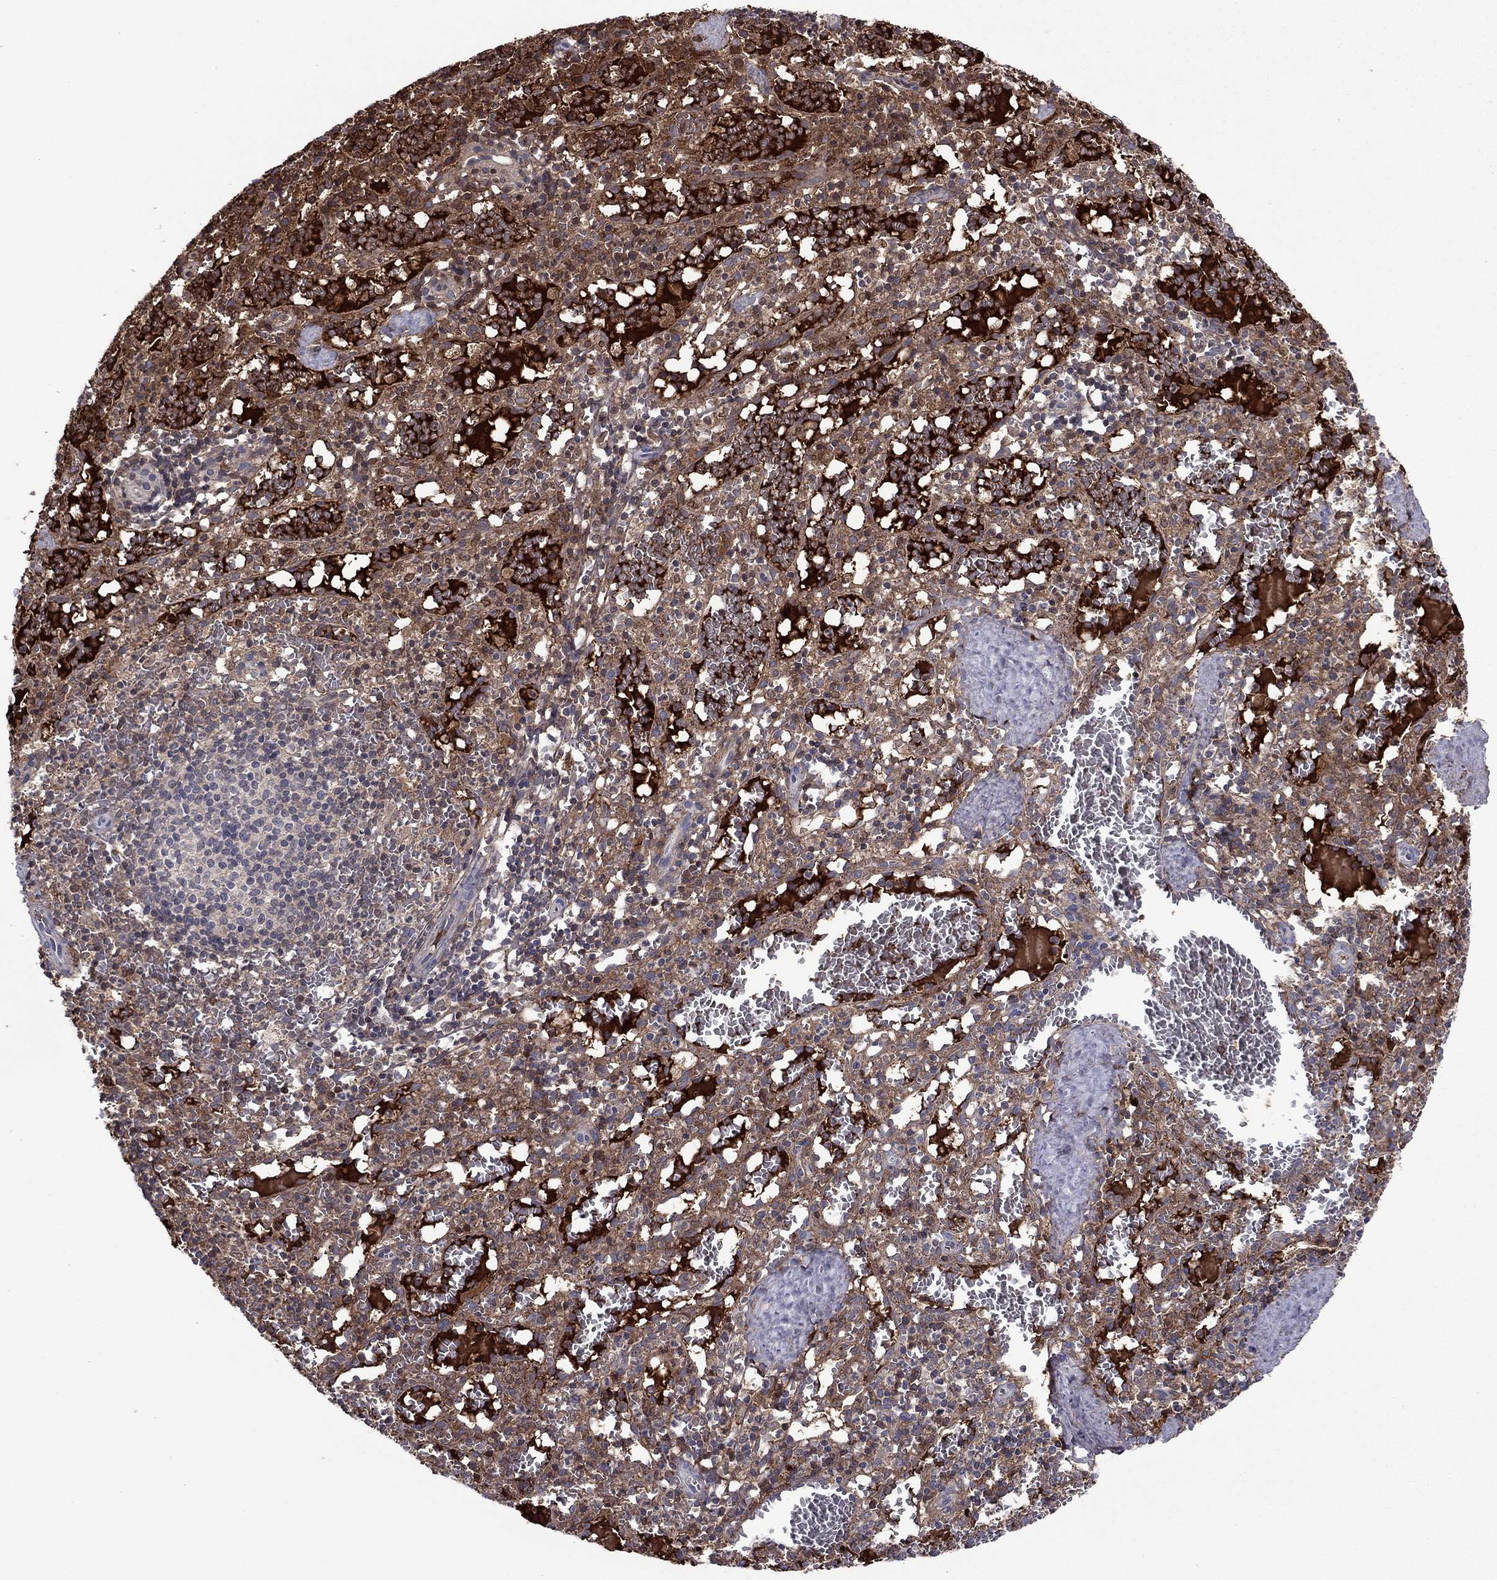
{"staining": {"intensity": "moderate", "quantity": "<25%", "location": "cytoplasmic/membranous"}, "tissue": "spleen", "cell_type": "Cells in red pulp", "image_type": "normal", "snomed": [{"axis": "morphology", "description": "Normal tissue, NOS"}, {"axis": "topography", "description": "Spleen"}], "caption": "Spleen stained for a protein shows moderate cytoplasmic/membranous positivity in cells in red pulp.", "gene": "HPX", "patient": {"sex": "male", "age": 11}}